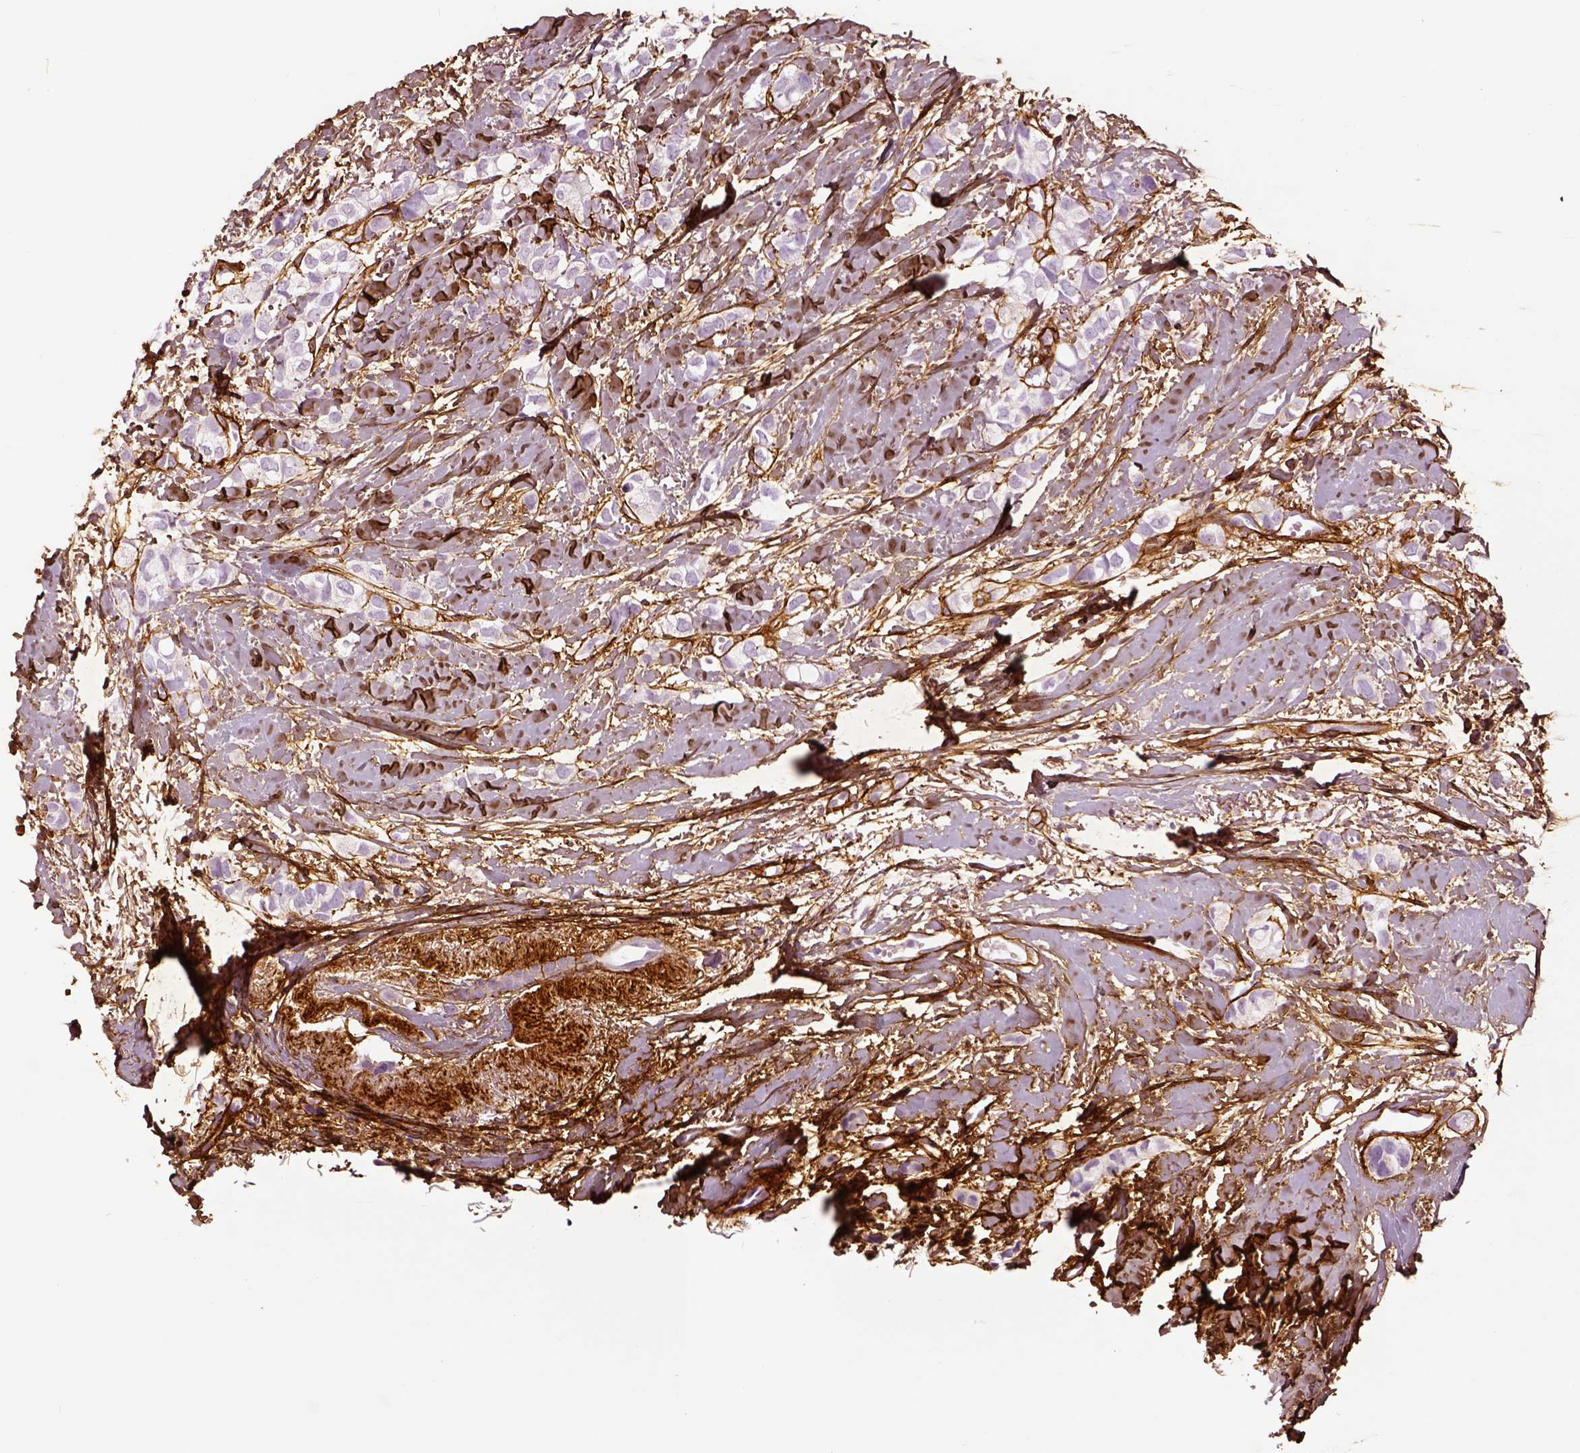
{"staining": {"intensity": "negative", "quantity": "none", "location": "none"}, "tissue": "breast cancer", "cell_type": "Tumor cells", "image_type": "cancer", "snomed": [{"axis": "morphology", "description": "Duct carcinoma"}, {"axis": "topography", "description": "Breast"}], "caption": "Immunohistochemistry of breast invasive ductal carcinoma reveals no expression in tumor cells.", "gene": "COL6A2", "patient": {"sex": "female", "age": 85}}